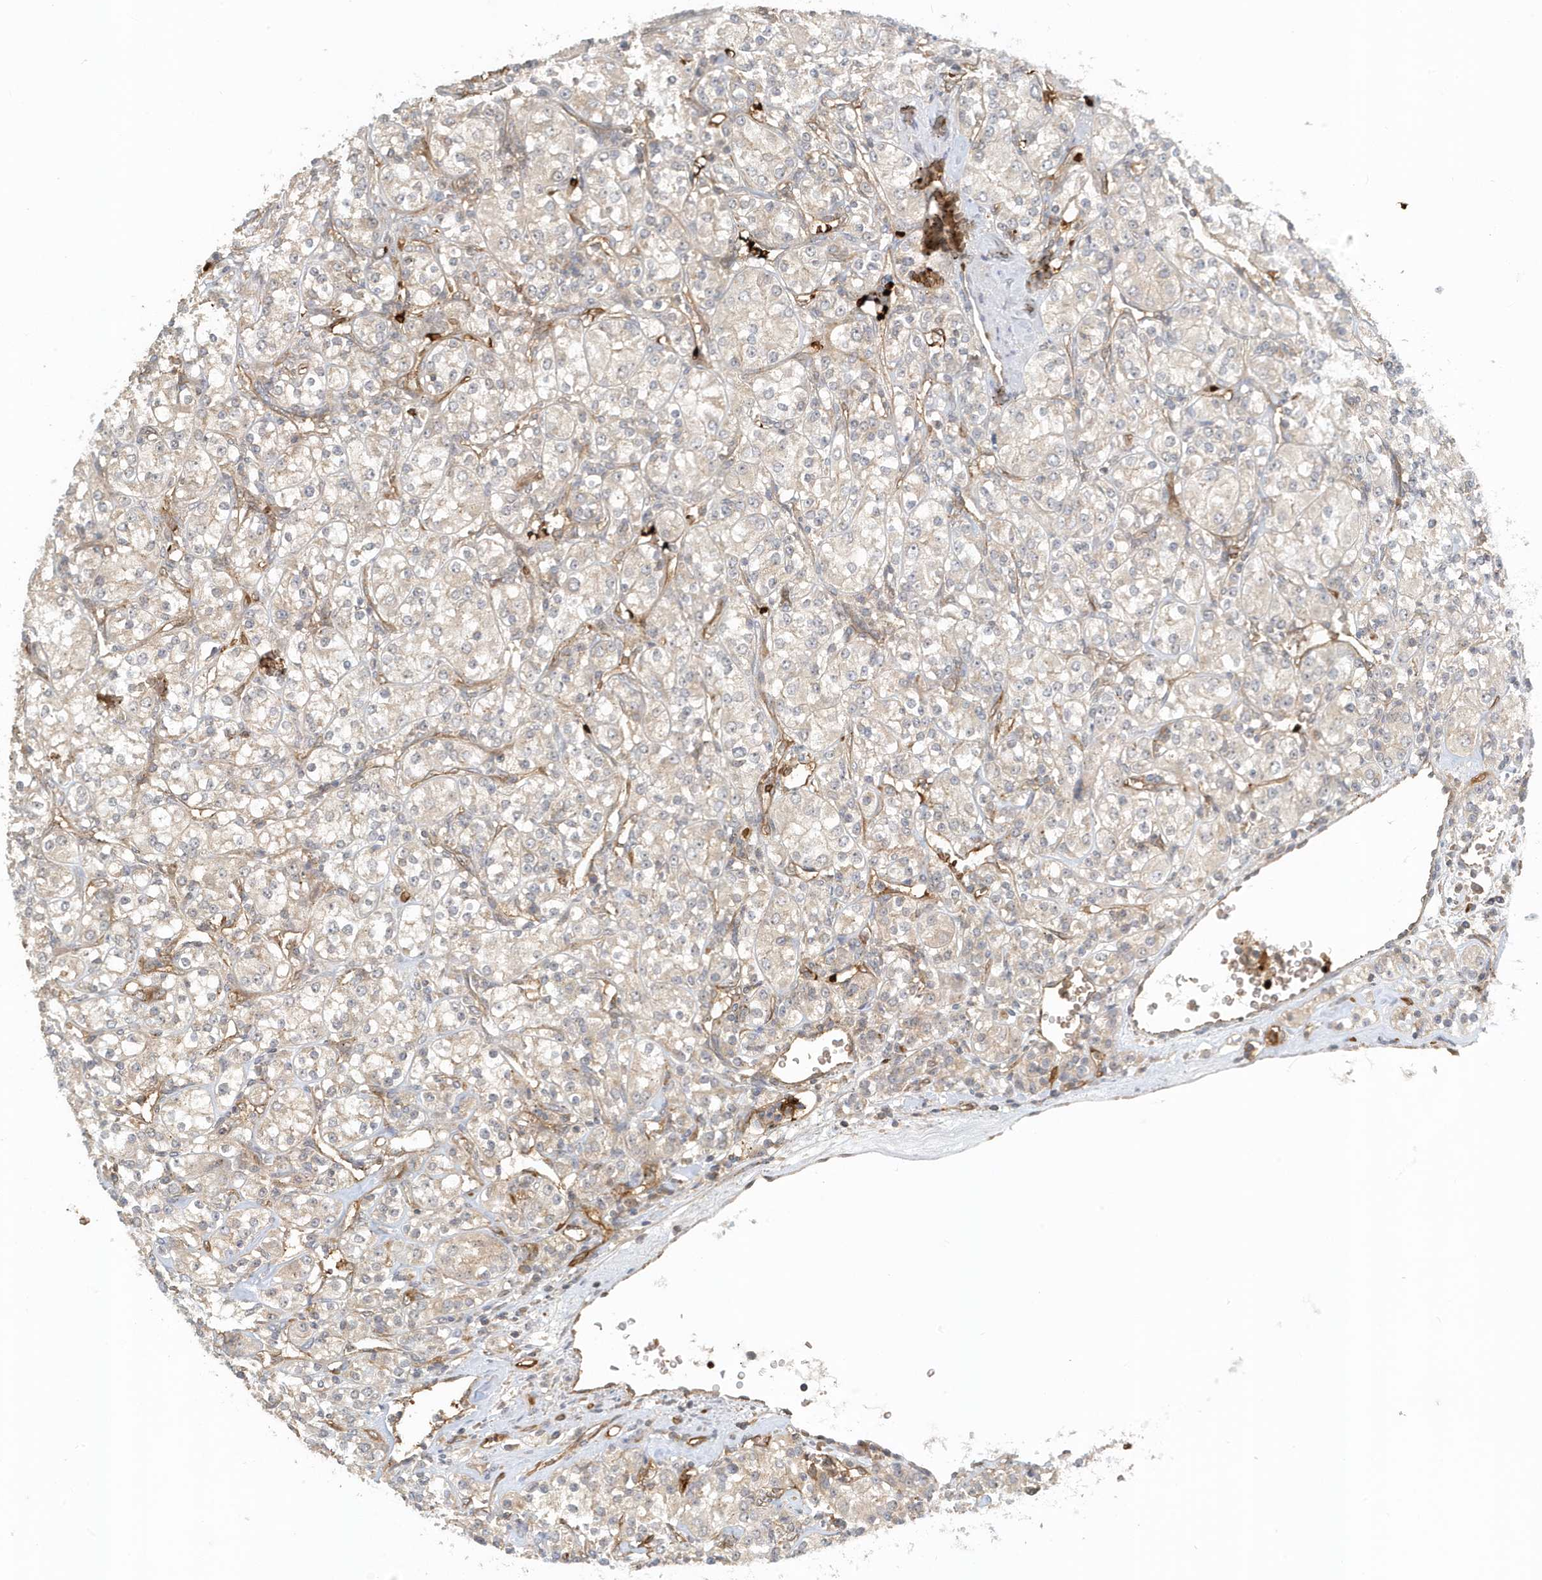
{"staining": {"intensity": "negative", "quantity": "none", "location": "none"}, "tissue": "renal cancer", "cell_type": "Tumor cells", "image_type": "cancer", "snomed": [{"axis": "morphology", "description": "Adenocarcinoma, NOS"}, {"axis": "topography", "description": "Kidney"}], "caption": "The image displays no staining of tumor cells in renal cancer. (DAB immunohistochemistry (IHC), high magnification).", "gene": "FYCO1", "patient": {"sex": "male", "age": 77}}